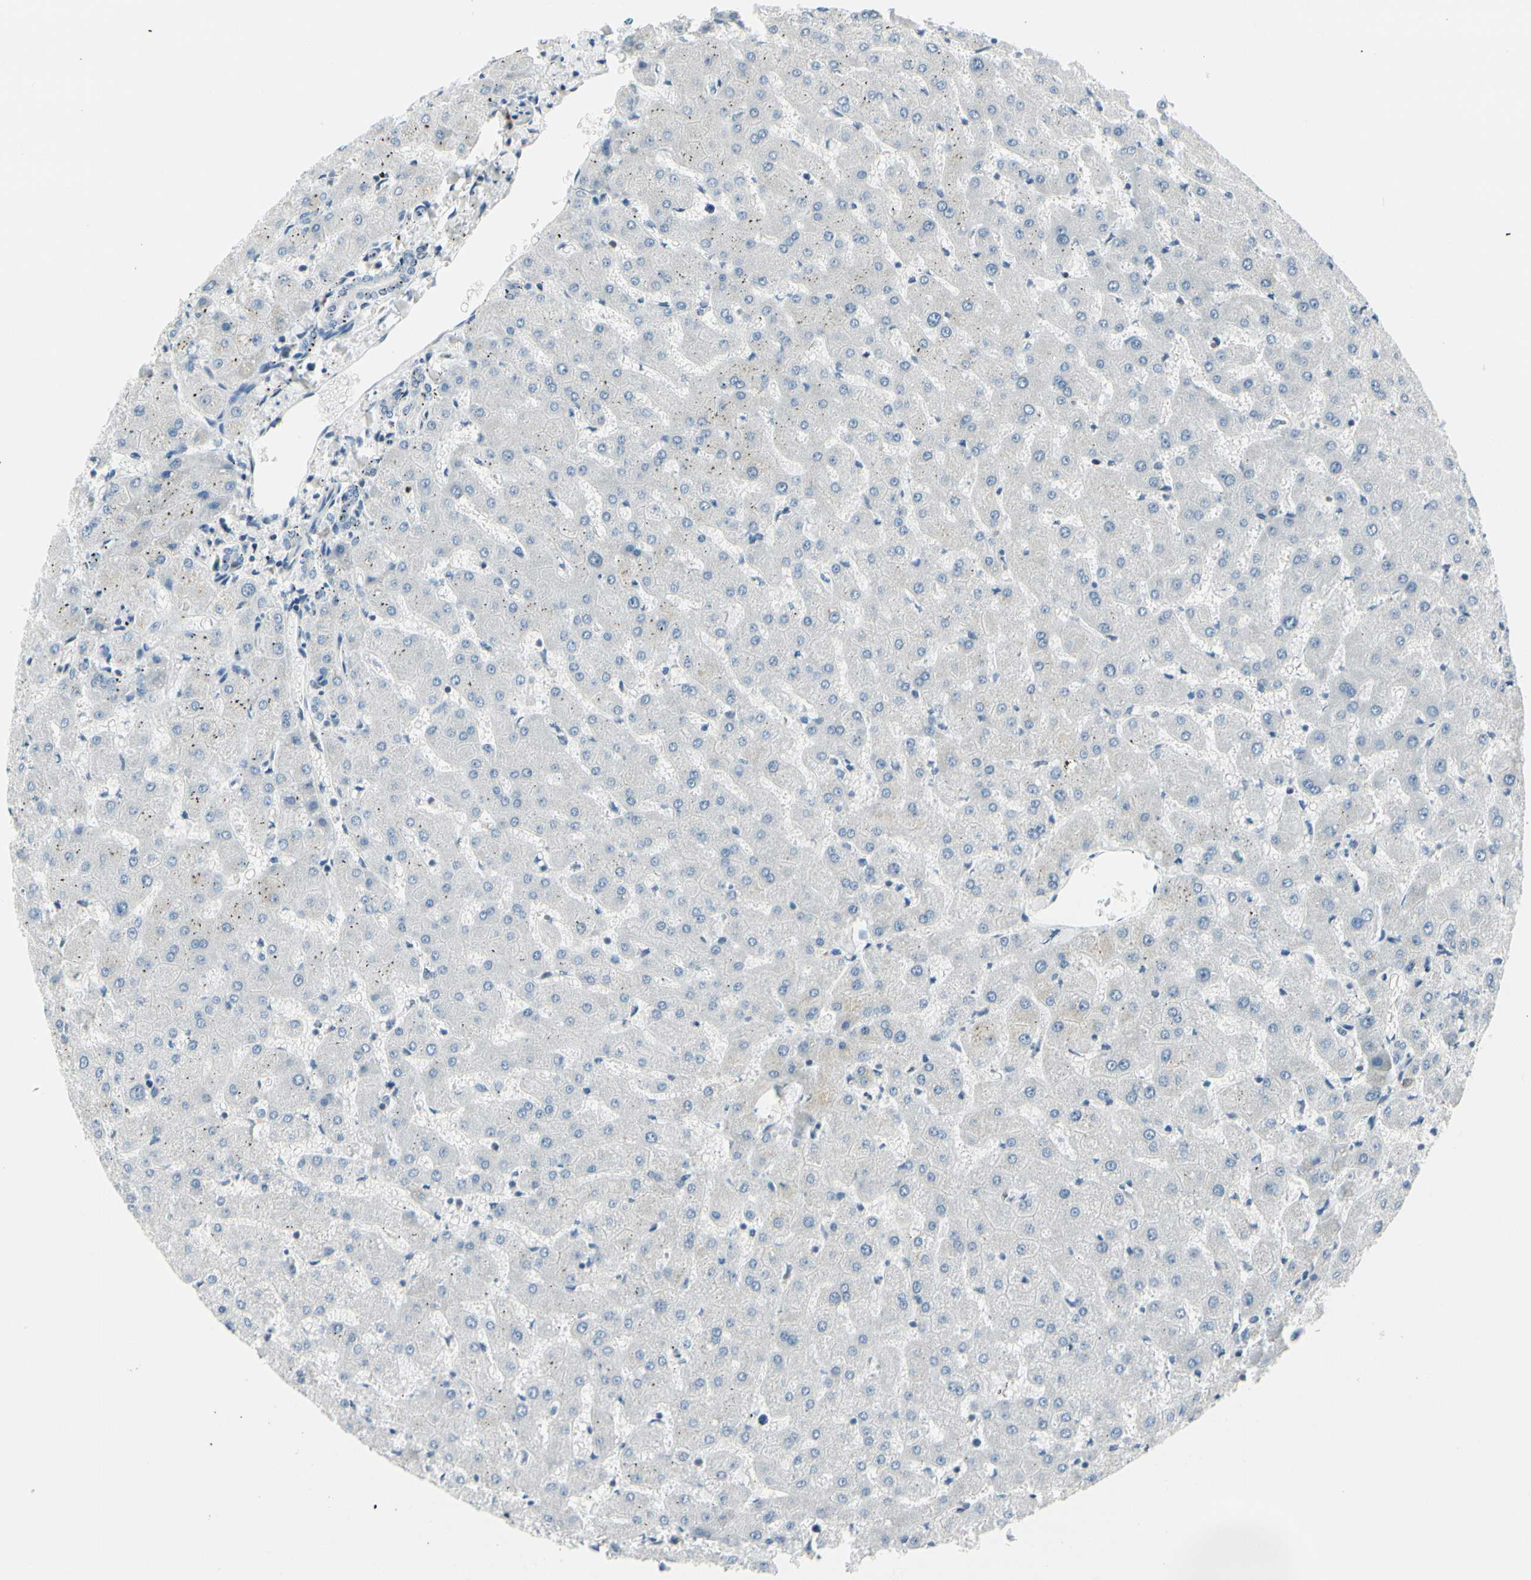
{"staining": {"intensity": "negative", "quantity": "none", "location": "none"}, "tissue": "liver", "cell_type": "Cholangiocytes", "image_type": "normal", "snomed": [{"axis": "morphology", "description": "Normal tissue, NOS"}, {"axis": "topography", "description": "Liver"}], "caption": "Immunohistochemistry of normal human liver displays no staining in cholangiocytes.", "gene": "TRAF1", "patient": {"sex": "female", "age": 63}}